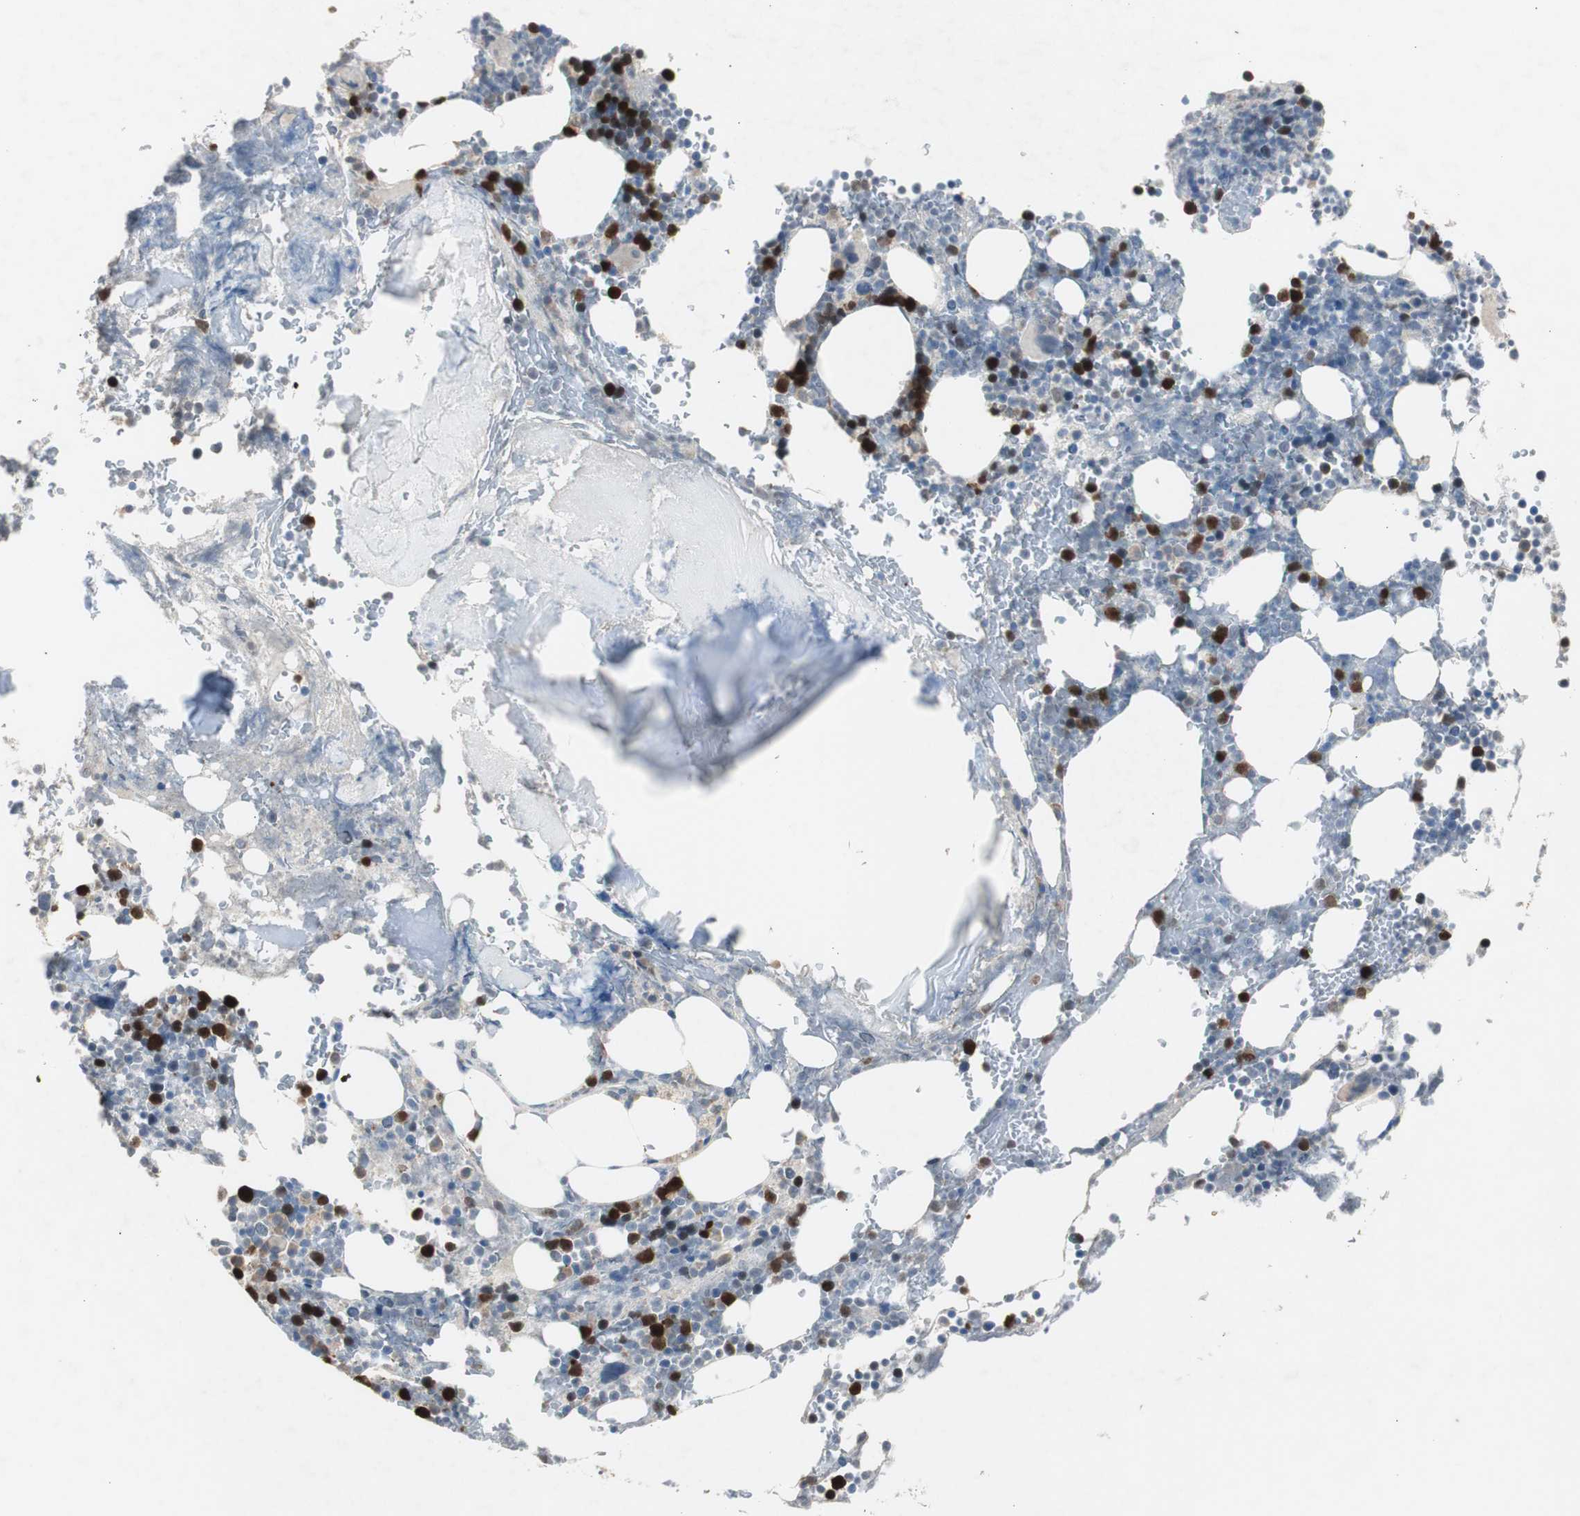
{"staining": {"intensity": "strong", "quantity": "25%-75%", "location": "cytoplasmic/membranous,nuclear"}, "tissue": "bone marrow", "cell_type": "Hematopoietic cells", "image_type": "normal", "snomed": [{"axis": "morphology", "description": "Normal tissue, NOS"}, {"axis": "topography", "description": "Bone marrow"}], "caption": "Immunohistochemical staining of normal bone marrow shows high levels of strong cytoplasmic/membranous,nuclear expression in about 25%-75% of hematopoietic cells.", "gene": "TK1", "patient": {"sex": "female", "age": 66}}